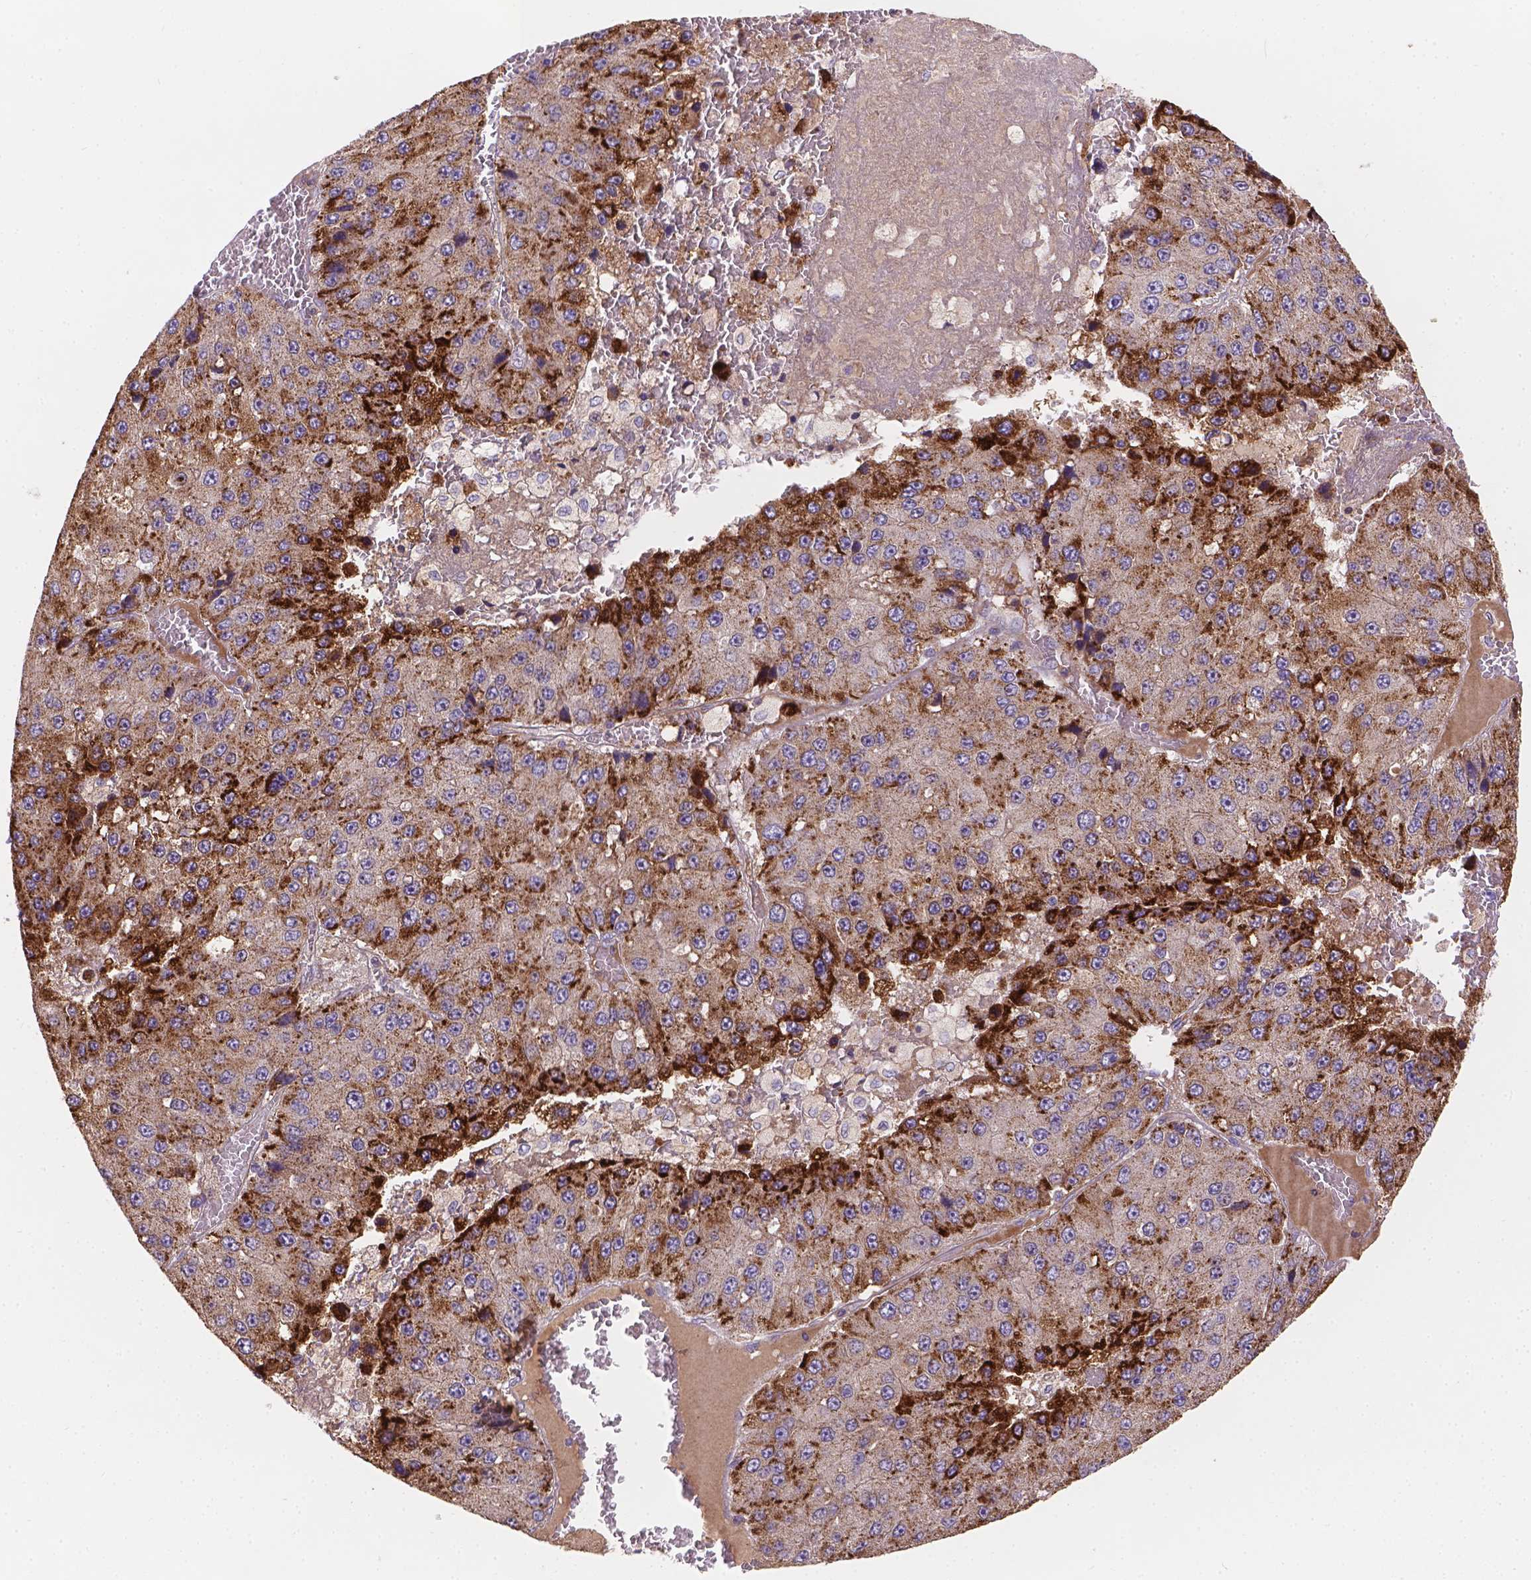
{"staining": {"intensity": "strong", "quantity": ">75%", "location": "cytoplasmic/membranous"}, "tissue": "liver cancer", "cell_type": "Tumor cells", "image_type": "cancer", "snomed": [{"axis": "morphology", "description": "Carcinoma, Hepatocellular, NOS"}, {"axis": "topography", "description": "Liver"}], "caption": "IHC histopathology image of liver cancer (hepatocellular carcinoma) stained for a protein (brown), which displays high levels of strong cytoplasmic/membranous staining in about >75% of tumor cells.", "gene": "CDK10", "patient": {"sex": "female", "age": 73}}